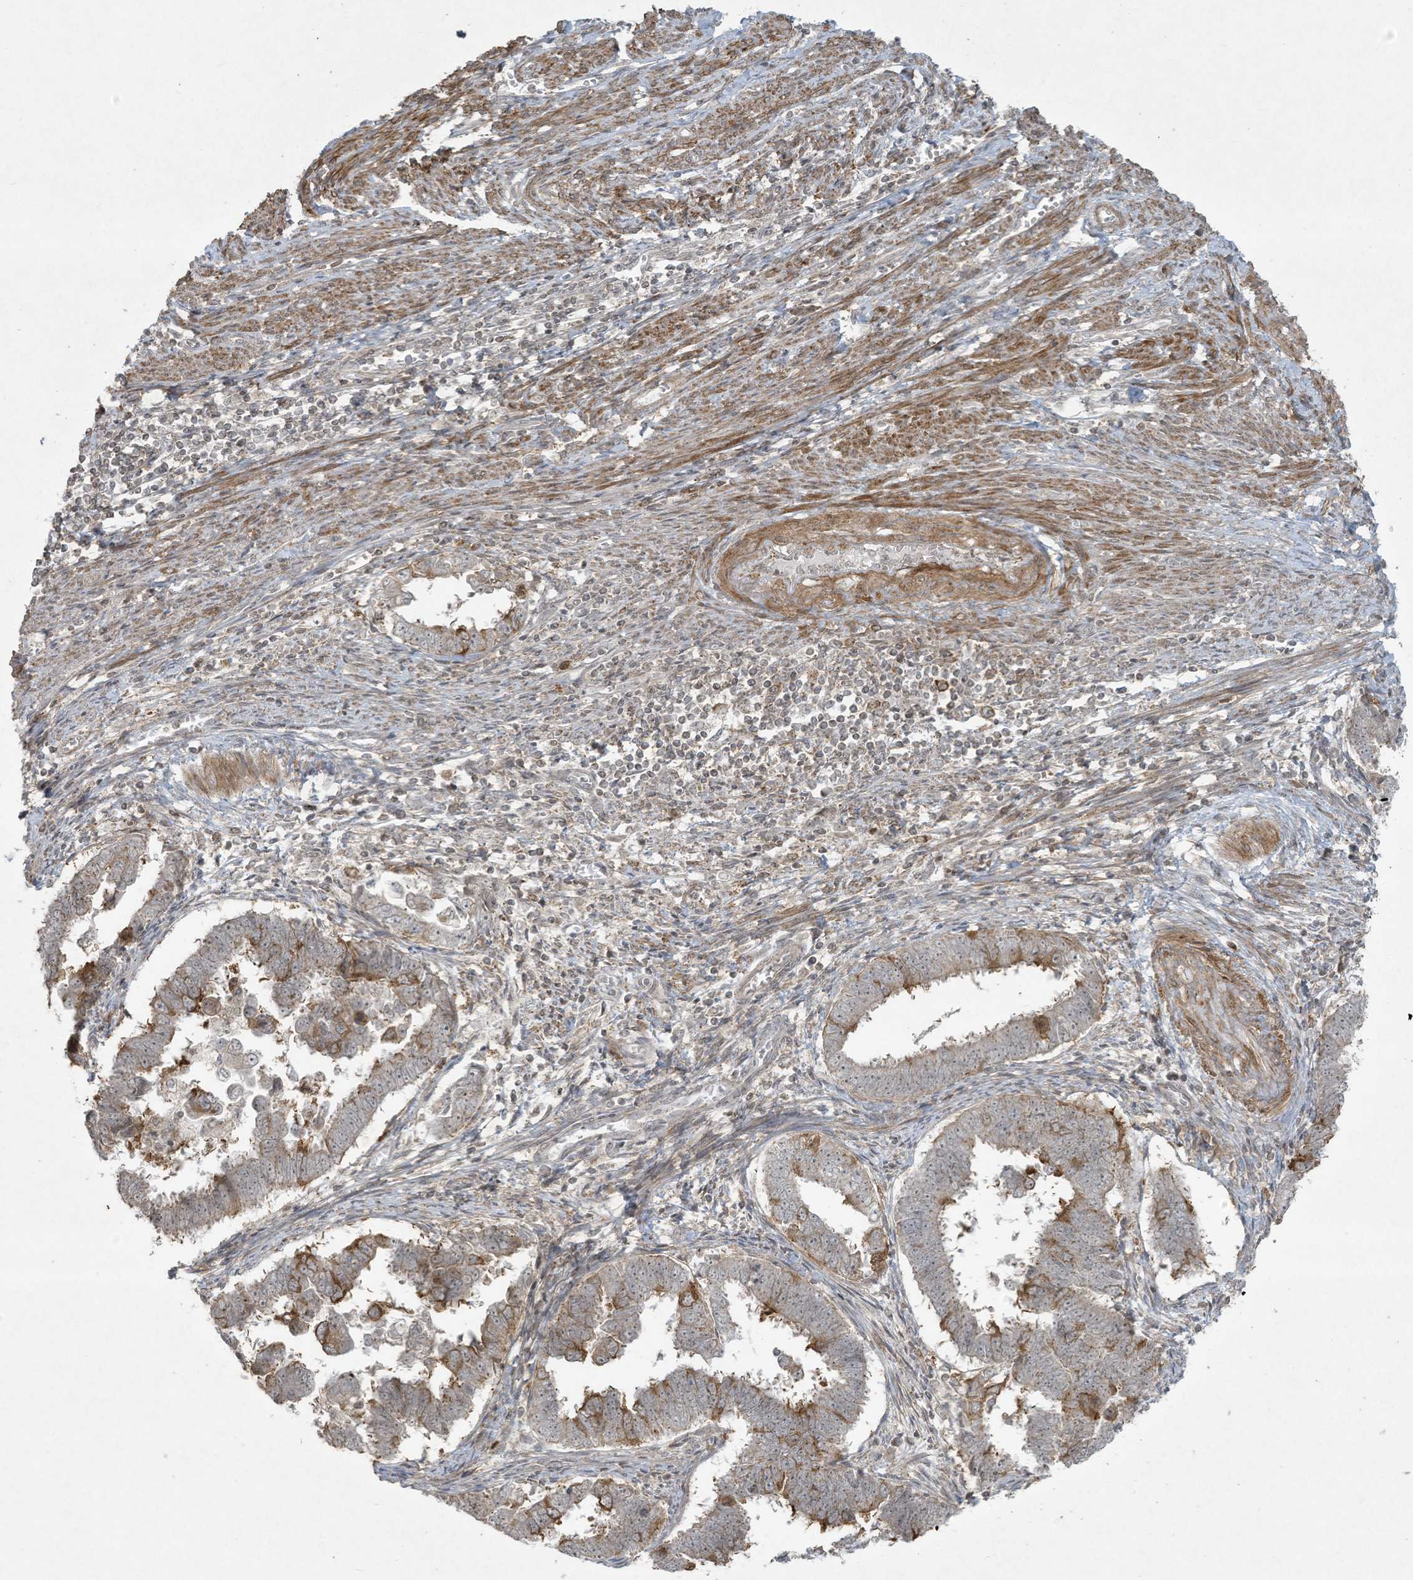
{"staining": {"intensity": "moderate", "quantity": "<25%", "location": "cytoplasmic/membranous"}, "tissue": "endometrial cancer", "cell_type": "Tumor cells", "image_type": "cancer", "snomed": [{"axis": "morphology", "description": "Adenocarcinoma, NOS"}, {"axis": "topography", "description": "Endometrium"}], "caption": "A photomicrograph of human endometrial cancer stained for a protein displays moderate cytoplasmic/membranous brown staining in tumor cells.", "gene": "ZNF263", "patient": {"sex": "female", "age": 75}}